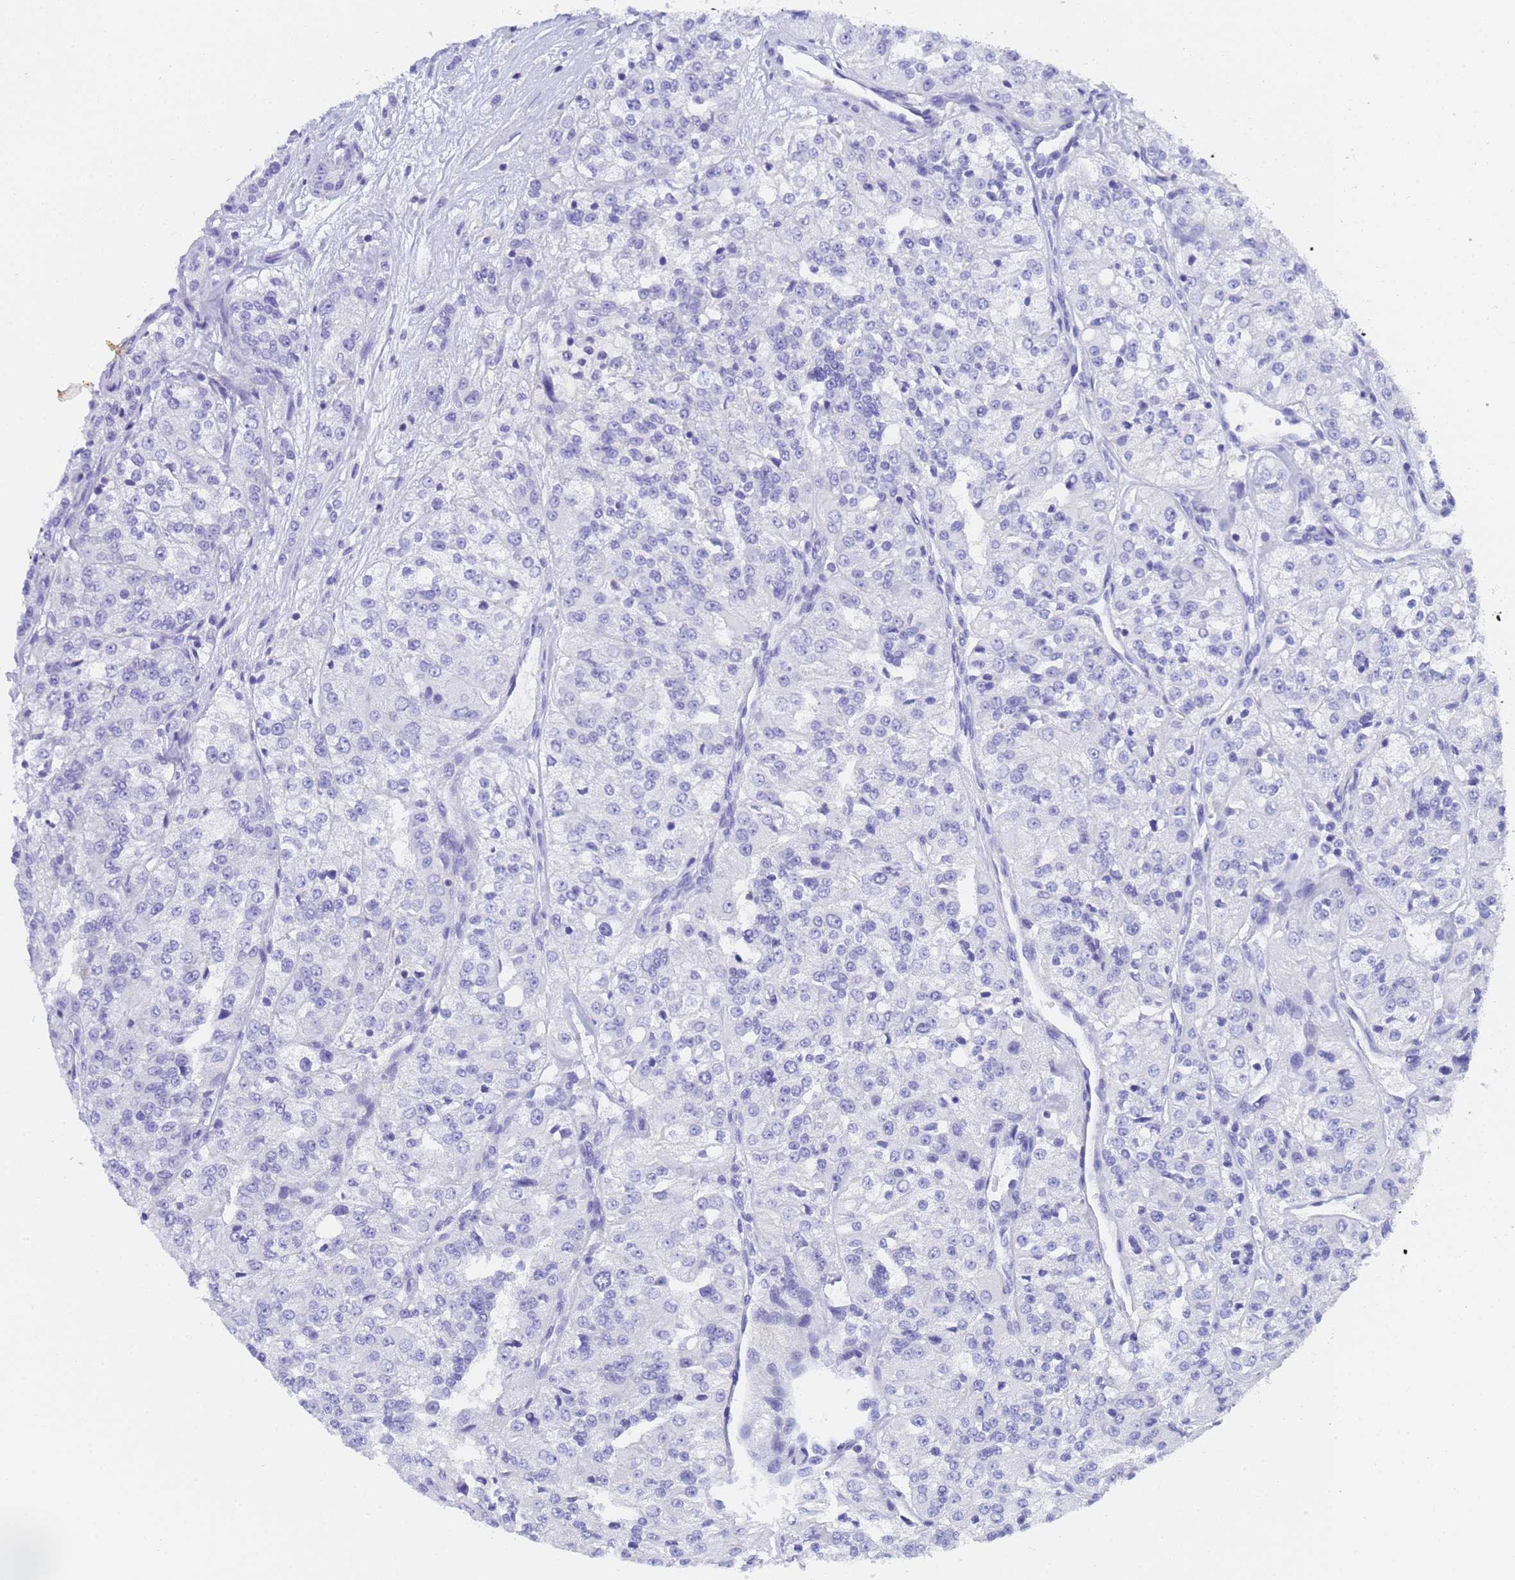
{"staining": {"intensity": "negative", "quantity": "none", "location": "none"}, "tissue": "renal cancer", "cell_type": "Tumor cells", "image_type": "cancer", "snomed": [{"axis": "morphology", "description": "Adenocarcinoma, NOS"}, {"axis": "topography", "description": "Kidney"}], "caption": "Tumor cells are negative for protein expression in human renal cancer.", "gene": "STATH", "patient": {"sex": "female", "age": 63}}